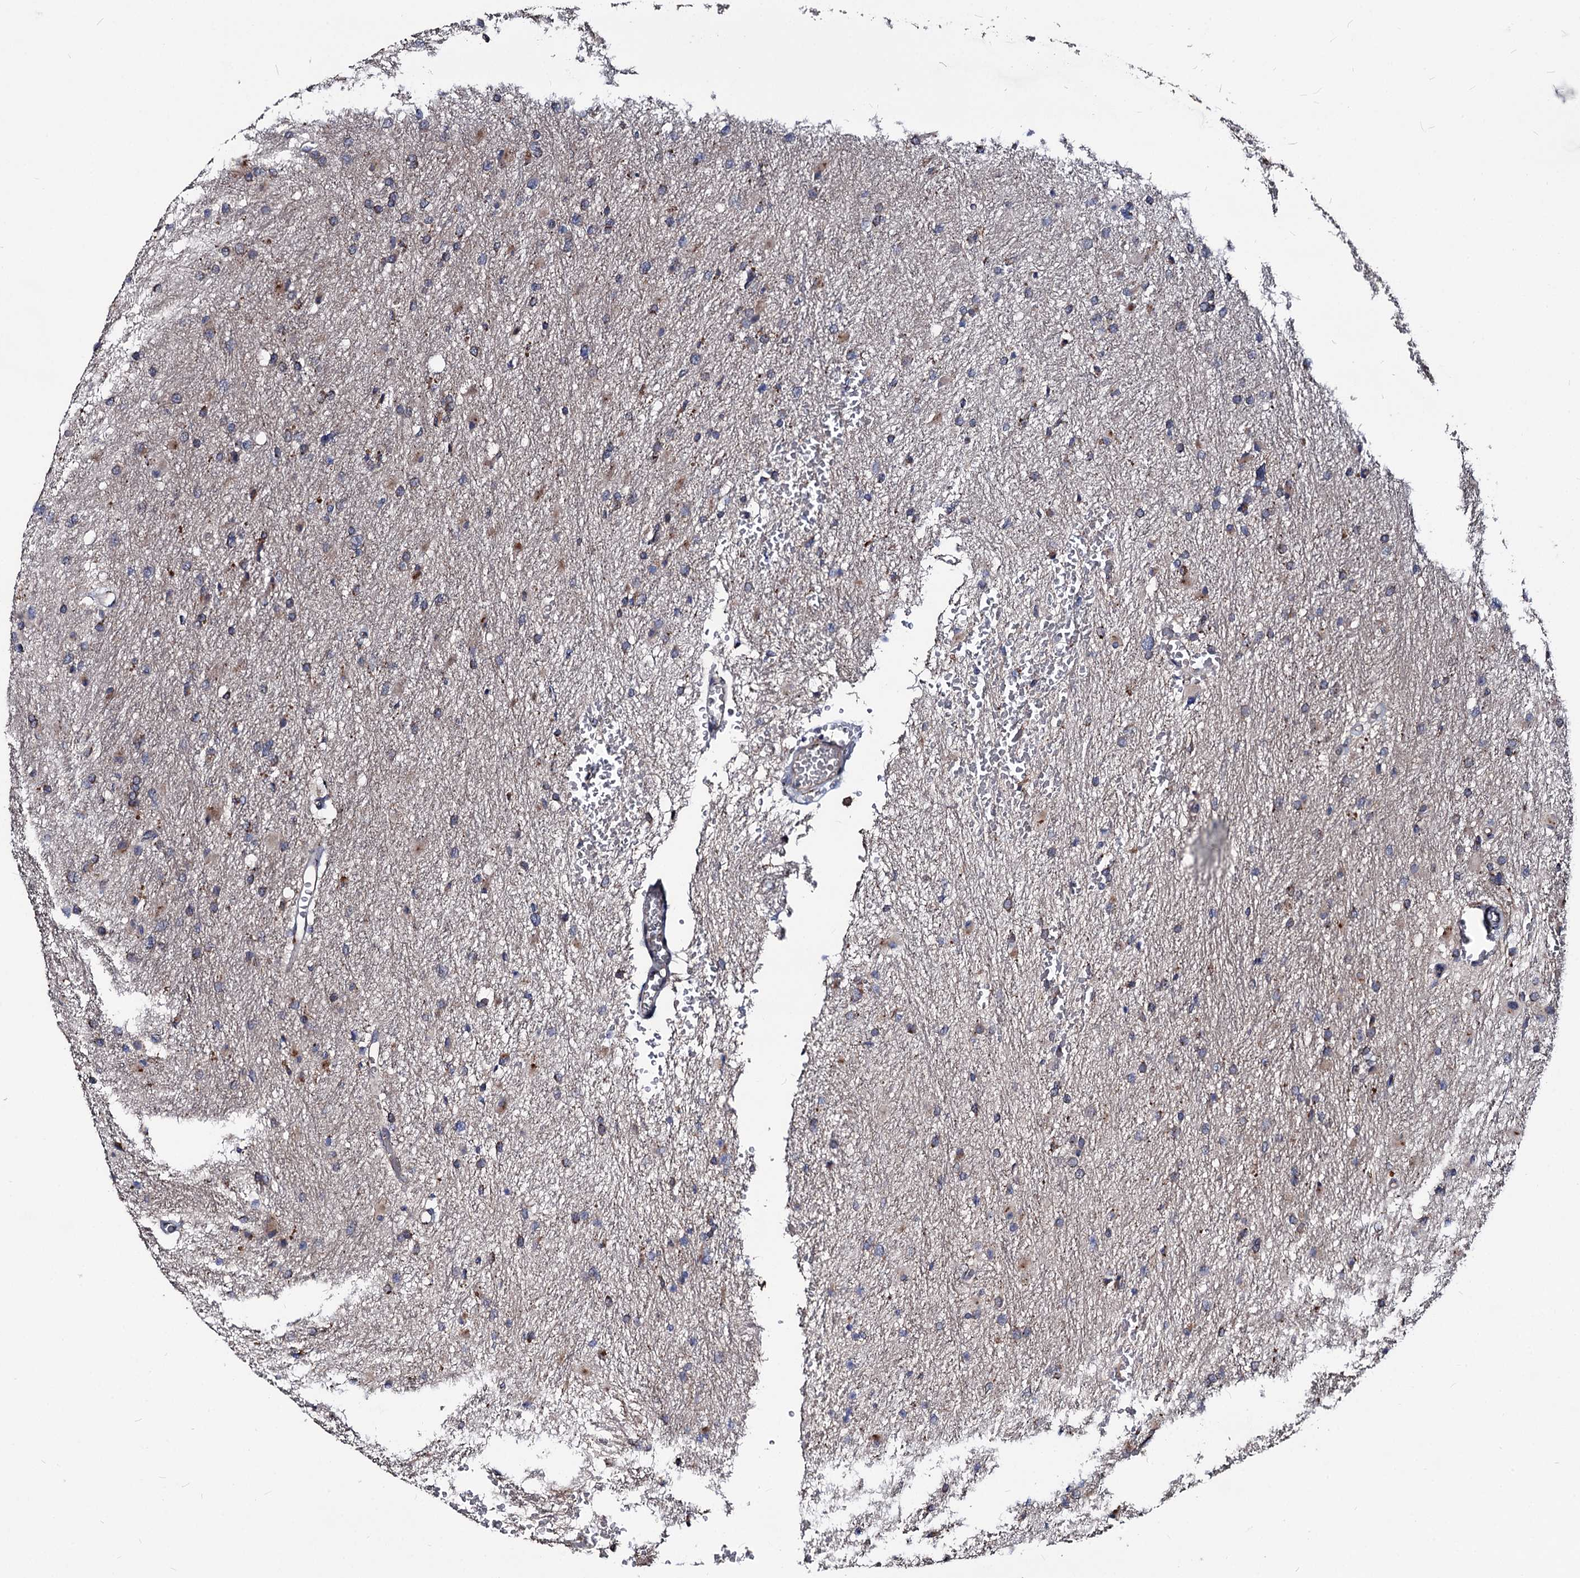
{"staining": {"intensity": "moderate", "quantity": "<25%", "location": "cytoplasmic/membranous"}, "tissue": "glioma", "cell_type": "Tumor cells", "image_type": "cancer", "snomed": [{"axis": "morphology", "description": "Glioma, malignant, High grade"}, {"axis": "topography", "description": "Cerebral cortex"}], "caption": "A low amount of moderate cytoplasmic/membranous expression is appreciated in approximately <25% of tumor cells in high-grade glioma (malignant) tissue. Using DAB (3,3'-diaminobenzidine) (brown) and hematoxylin (blue) stains, captured at high magnification using brightfield microscopy.", "gene": "SMAGP", "patient": {"sex": "female", "age": 36}}